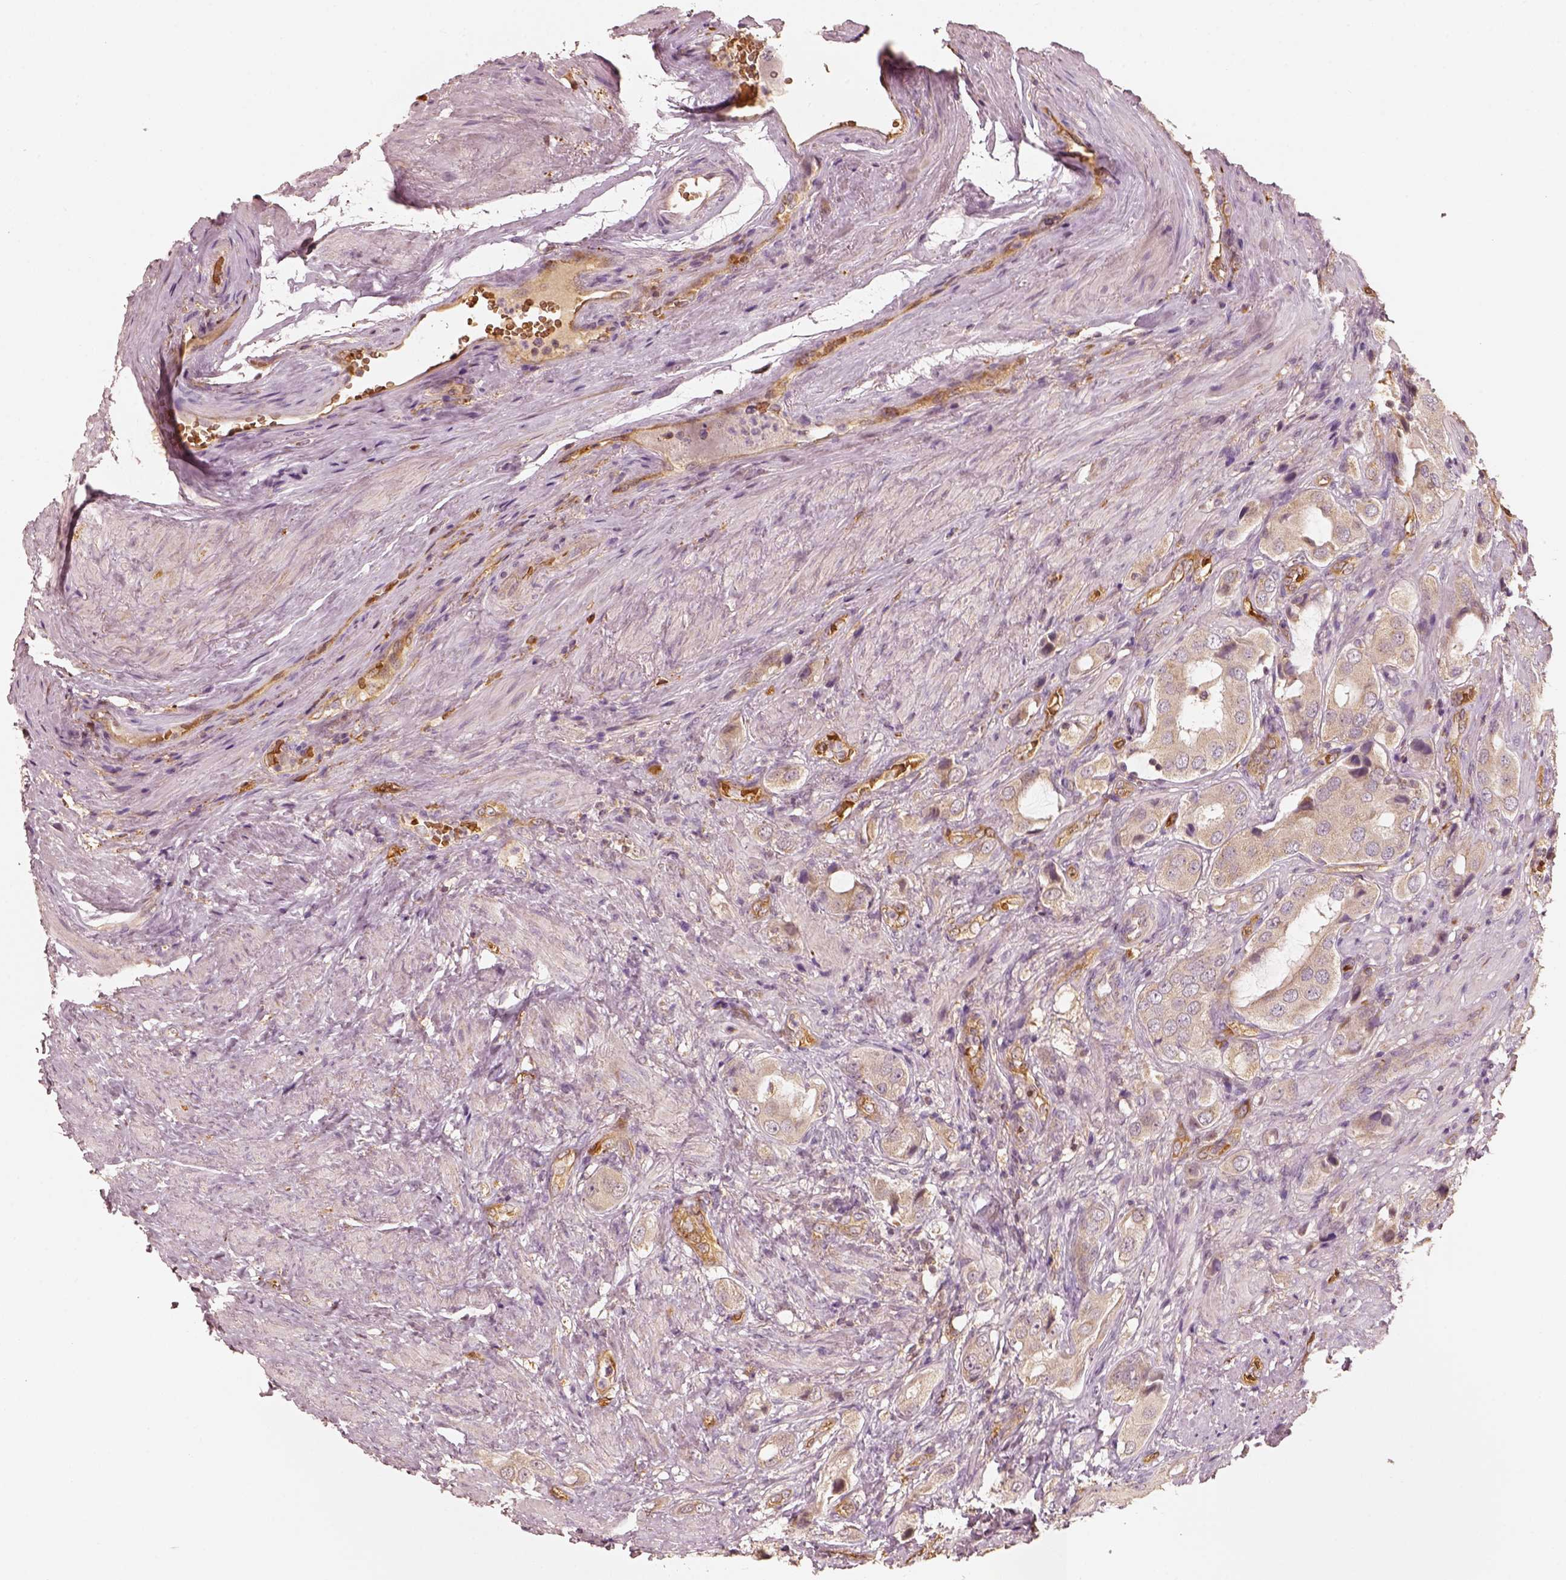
{"staining": {"intensity": "negative", "quantity": "none", "location": "none"}, "tissue": "prostate cancer", "cell_type": "Tumor cells", "image_type": "cancer", "snomed": [{"axis": "morphology", "description": "Adenocarcinoma, NOS"}, {"axis": "topography", "description": "Prostate"}], "caption": "There is no significant positivity in tumor cells of prostate cancer (adenocarcinoma).", "gene": "FSCN1", "patient": {"sex": "male", "age": 63}}